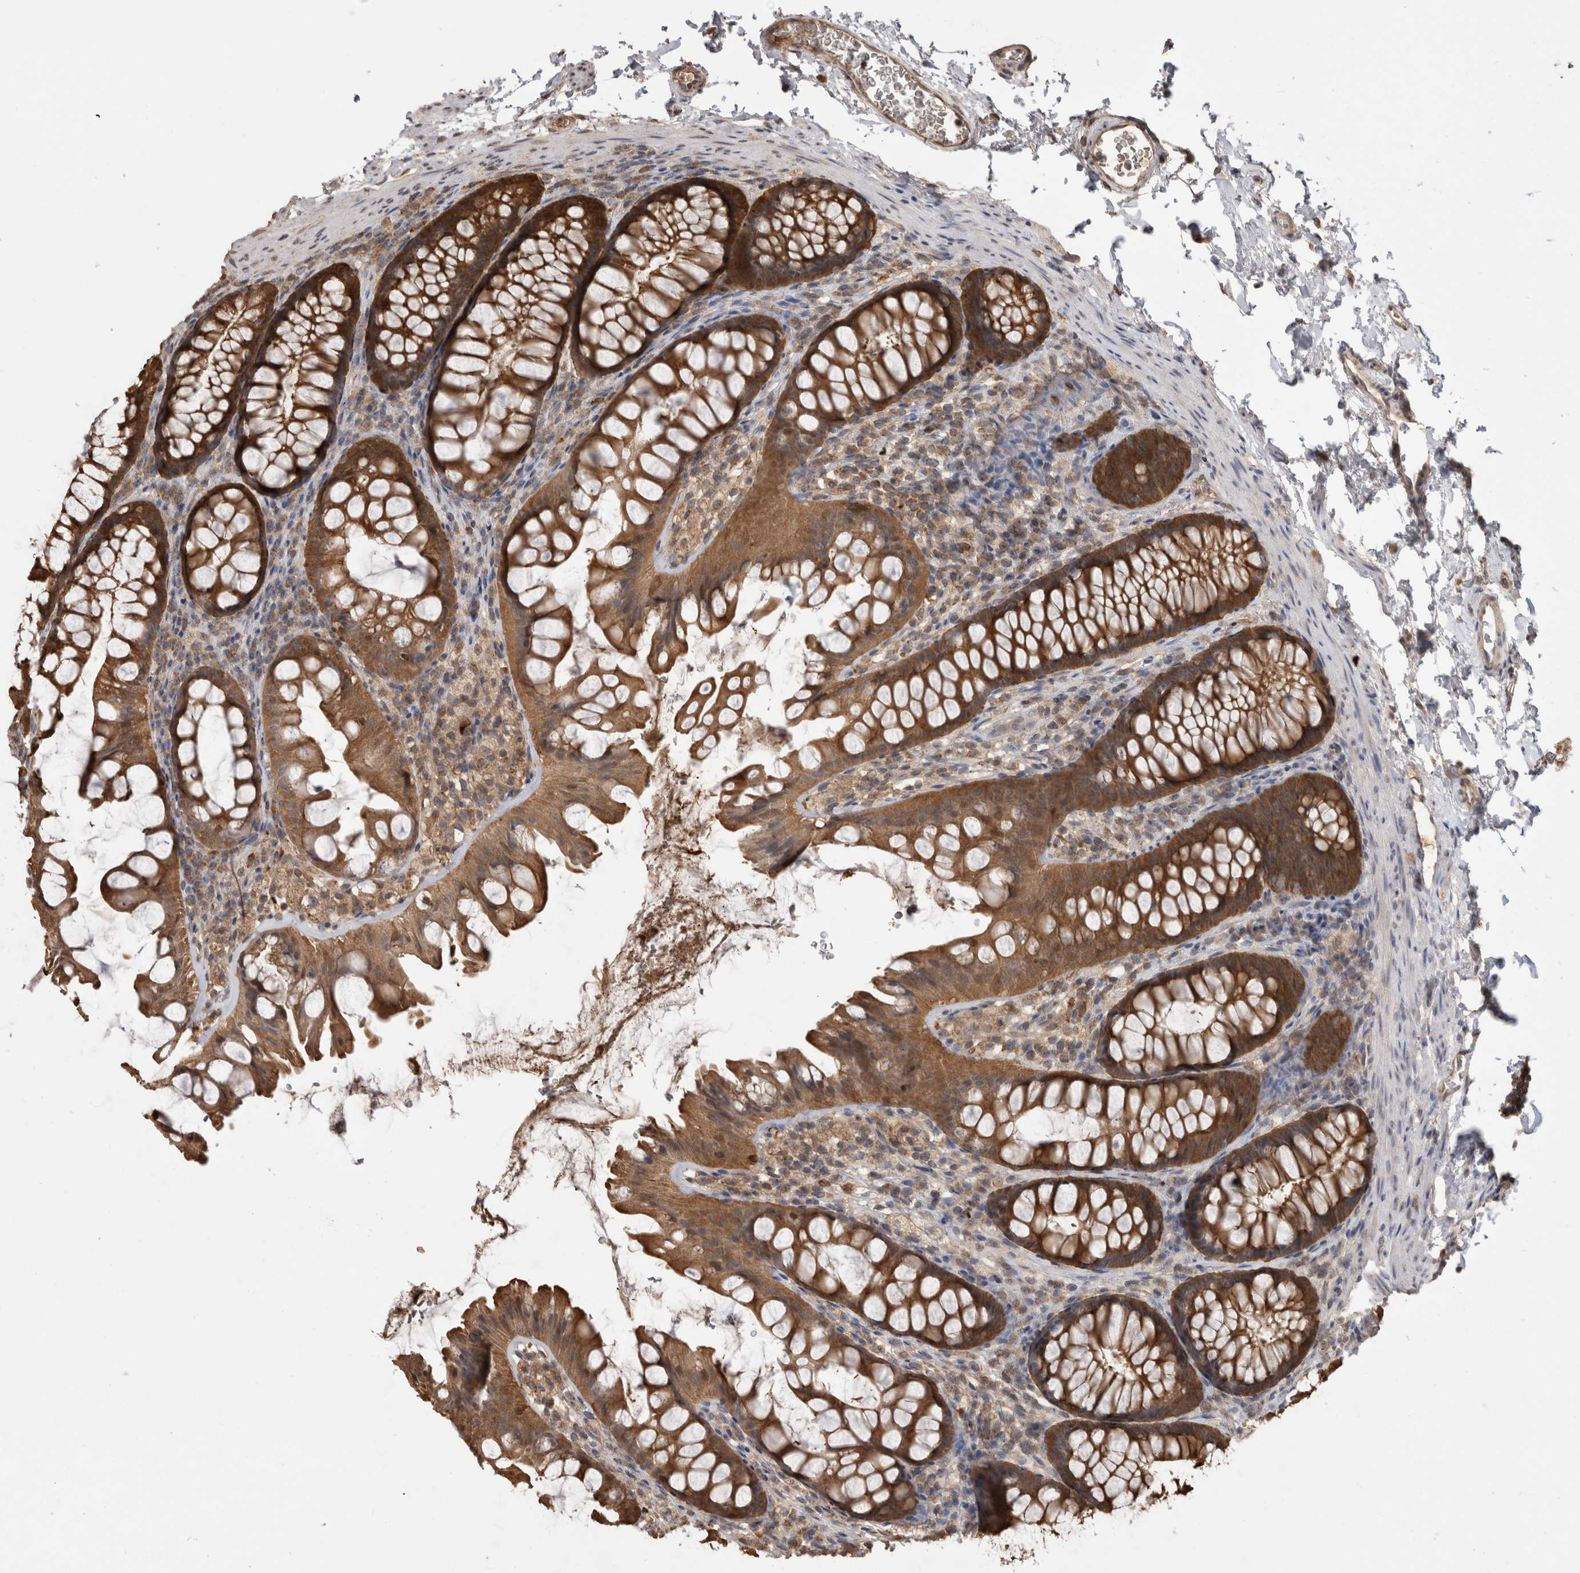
{"staining": {"intensity": "moderate", "quantity": ">75%", "location": "cytoplasmic/membranous"}, "tissue": "colon", "cell_type": "Endothelial cells", "image_type": "normal", "snomed": [{"axis": "morphology", "description": "Normal tissue, NOS"}, {"axis": "topography", "description": "Colon"}], "caption": "A micrograph of human colon stained for a protein reveals moderate cytoplasmic/membranous brown staining in endothelial cells. (DAB (3,3'-diaminobenzidine) IHC with brightfield microscopy, high magnification).", "gene": "PREP", "patient": {"sex": "female", "age": 62}}